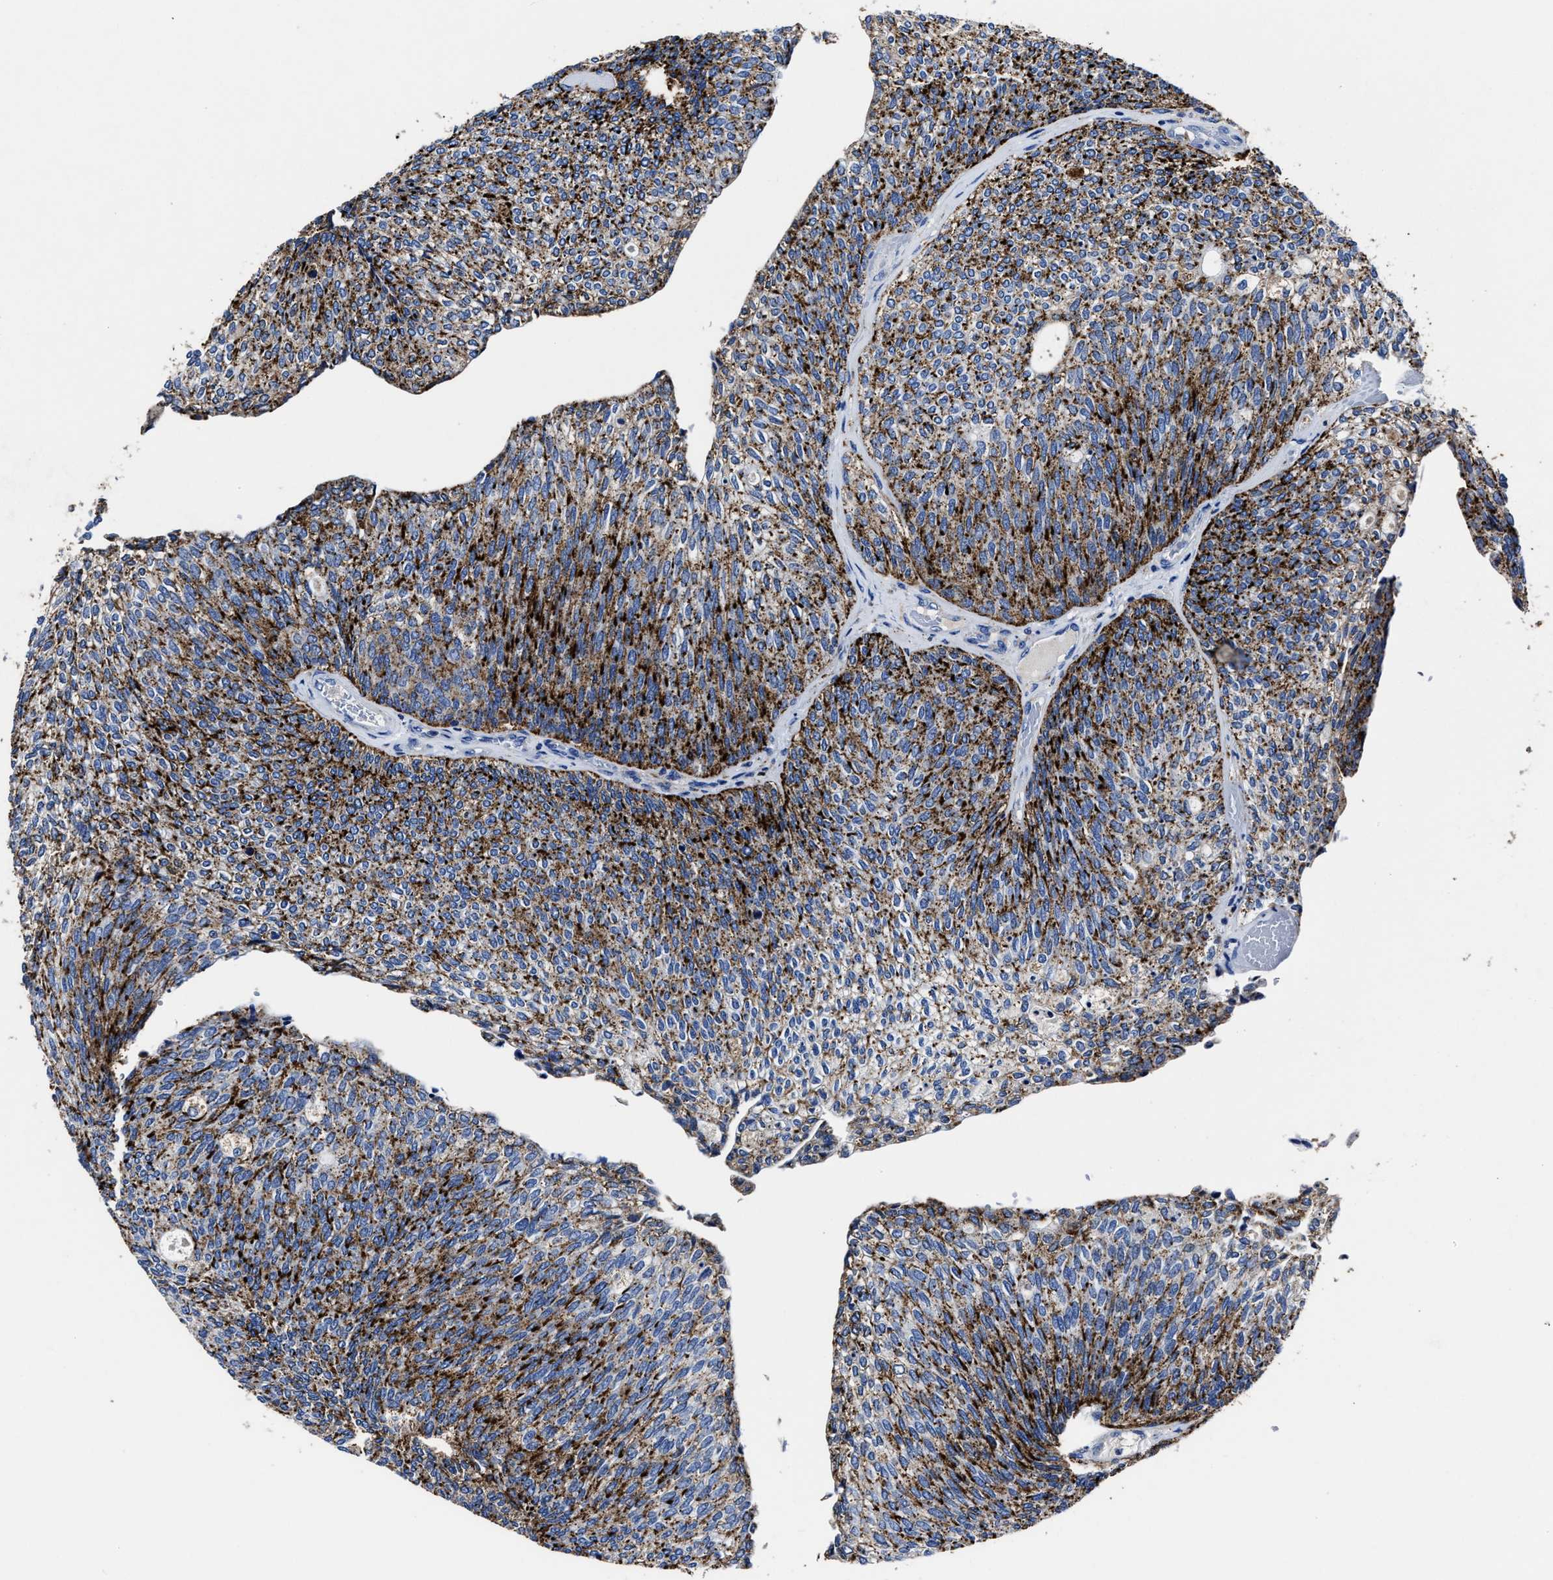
{"staining": {"intensity": "strong", "quantity": ">75%", "location": "cytoplasmic/membranous"}, "tissue": "urothelial cancer", "cell_type": "Tumor cells", "image_type": "cancer", "snomed": [{"axis": "morphology", "description": "Urothelial carcinoma, Low grade"}, {"axis": "topography", "description": "Urinary bladder"}], "caption": "Immunohistochemistry (DAB) staining of human urothelial carcinoma (low-grade) displays strong cytoplasmic/membranous protein positivity in approximately >75% of tumor cells.", "gene": "LAMTOR4", "patient": {"sex": "female", "age": 79}}